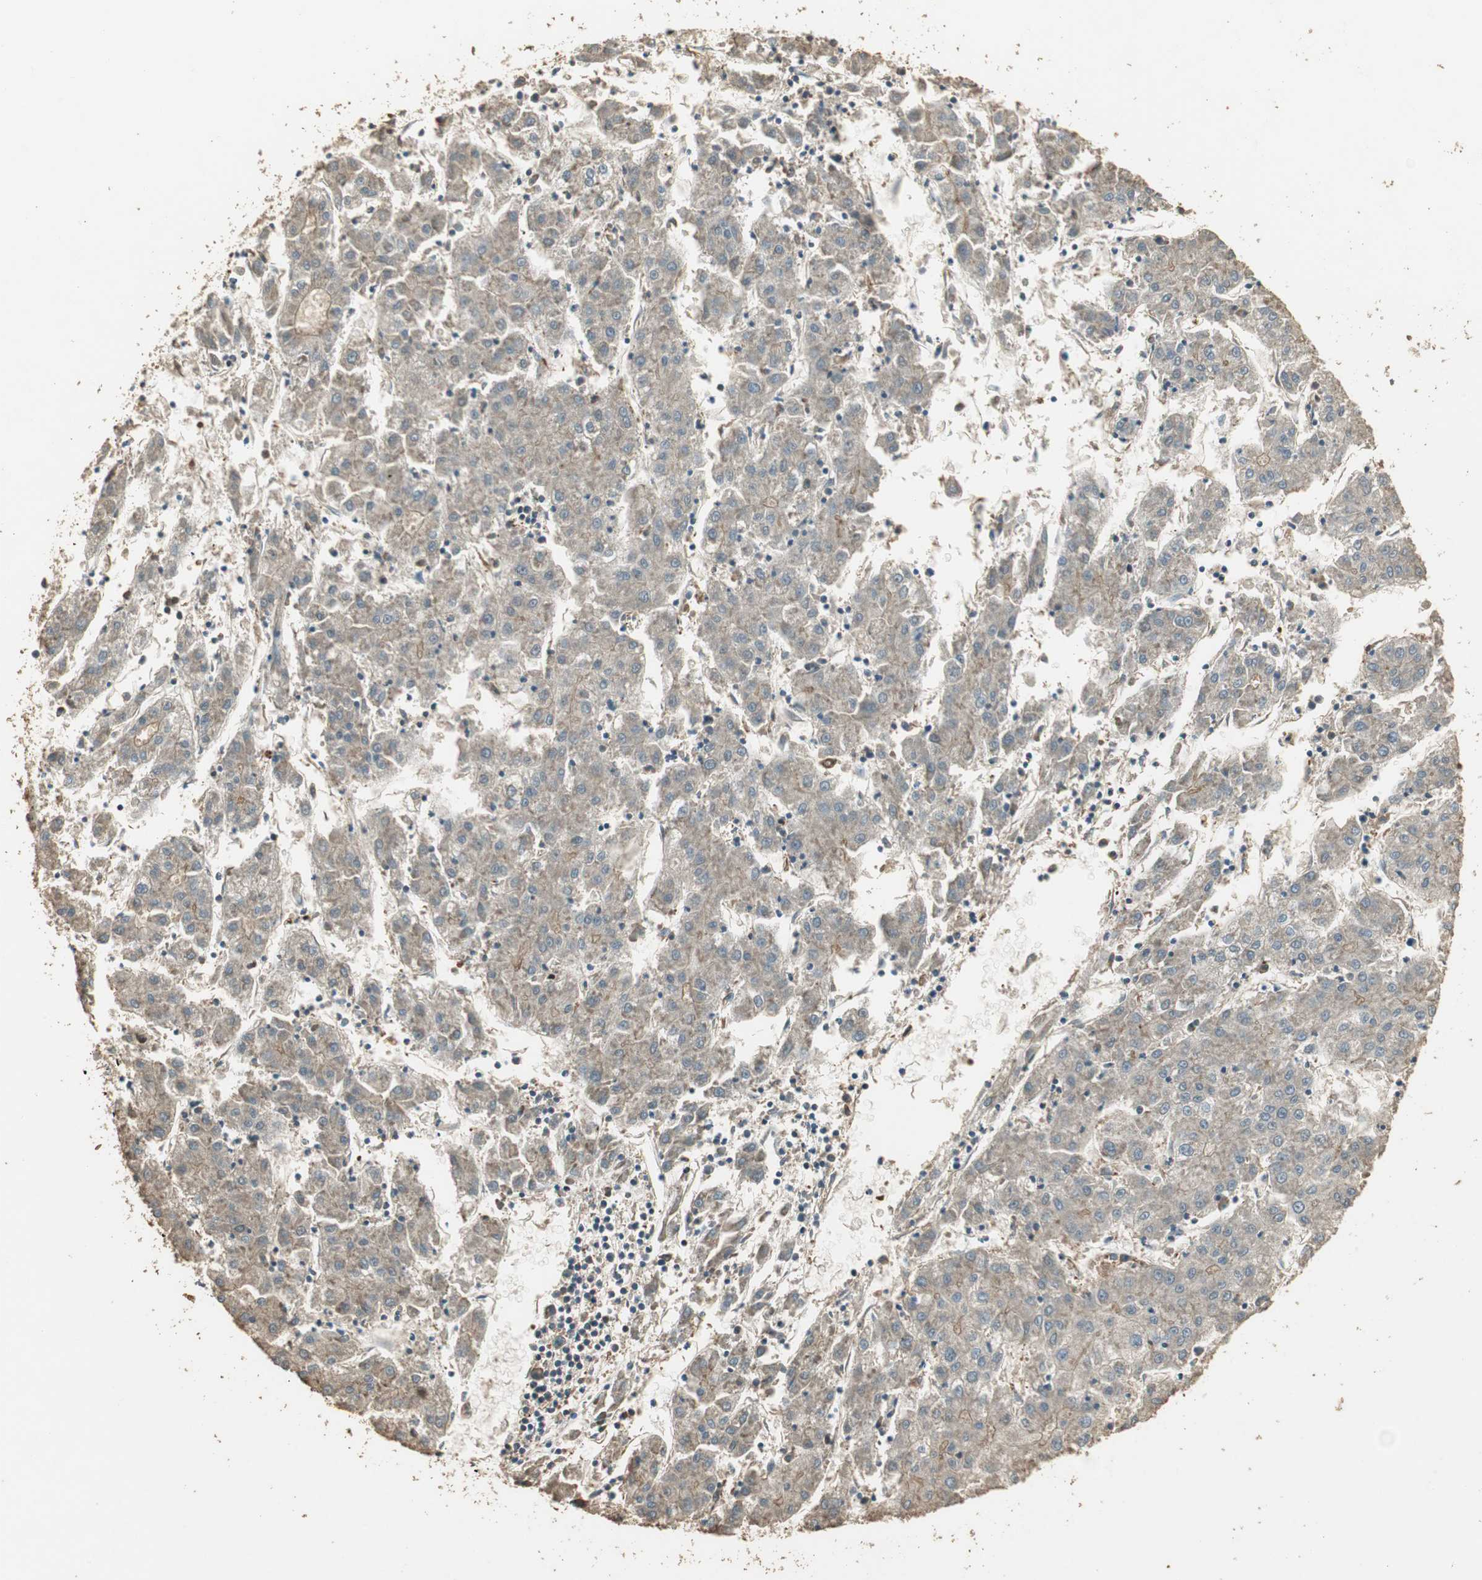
{"staining": {"intensity": "negative", "quantity": "none", "location": "none"}, "tissue": "liver cancer", "cell_type": "Tumor cells", "image_type": "cancer", "snomed": [{"axis": "morphology", "description": "Carcinoma, Hepatocellular, NOS"}, {"axis": "topography", "description": "Liver"}], "caption": "The photomicrograph displays no staining of tumor cells in hepatocellular carcinoma (liver). (DAB IHC visualized using brightfield microscopy, high magnification).", "gene": "USP2", "patient": {"sex": "male", "age": 72}}